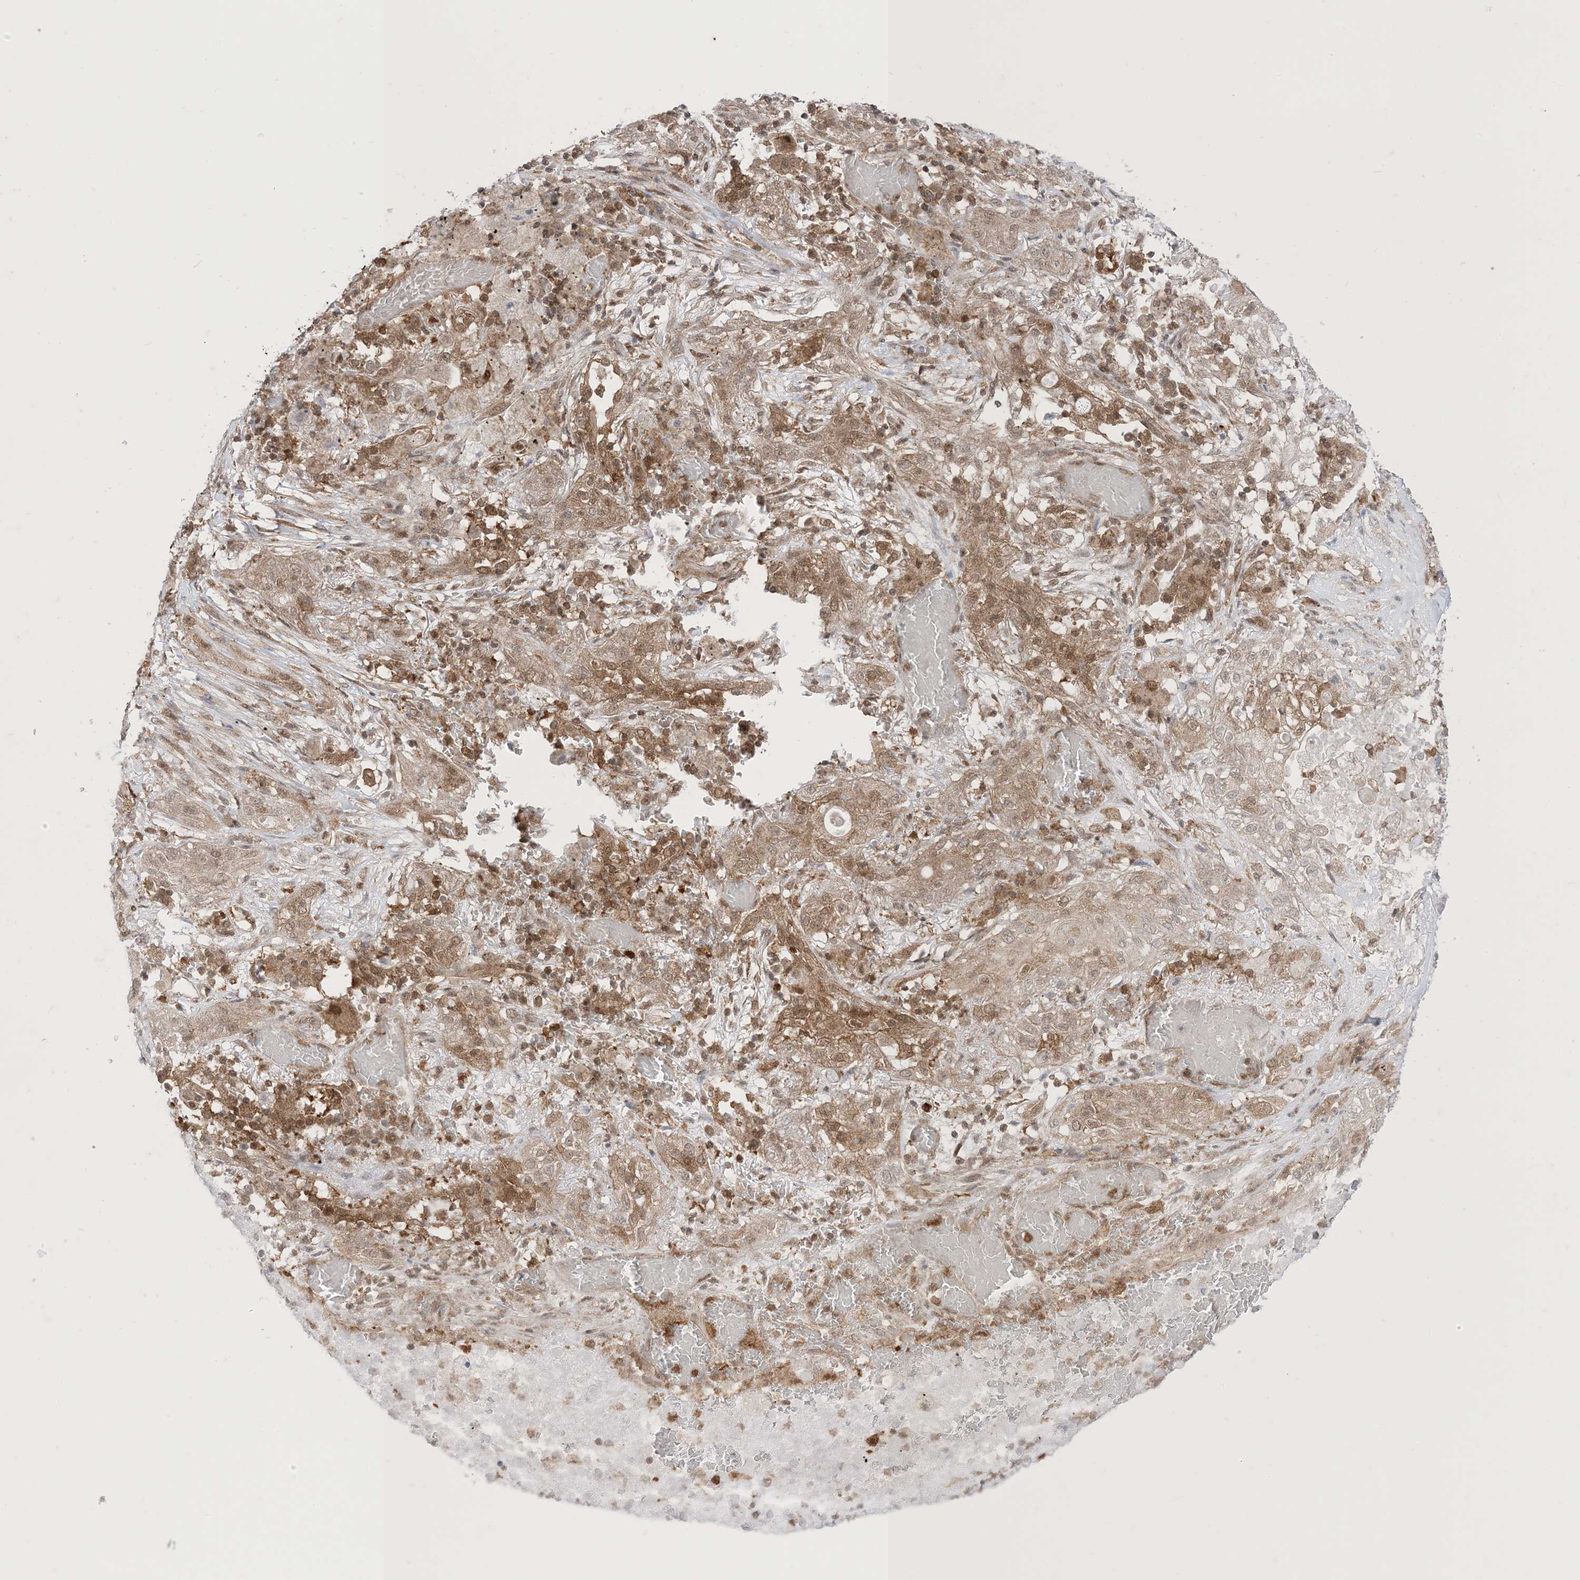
{"staining": {"intensity": "weak", "quantity": ">75%", "location": "cytoplasmic/membranous"}, "tissue": "lung cancer", "cell_type": "Tumor cells", "image_type": "cancer", "snomed": [{"axis": "morphology", "description": "Squamous cell carcinoma, NOS"}, {"axis": "topography", "description": "Lung"}], "caption": "There is low levels of weak cytoplasmic/membranous expression in tumor cells of squamous cell carcinoma (lung), as demonstrated by immunohistochemical staining (brown color).", "gene": "PTPA", "patient": {"sex": "female", "age": 47}}